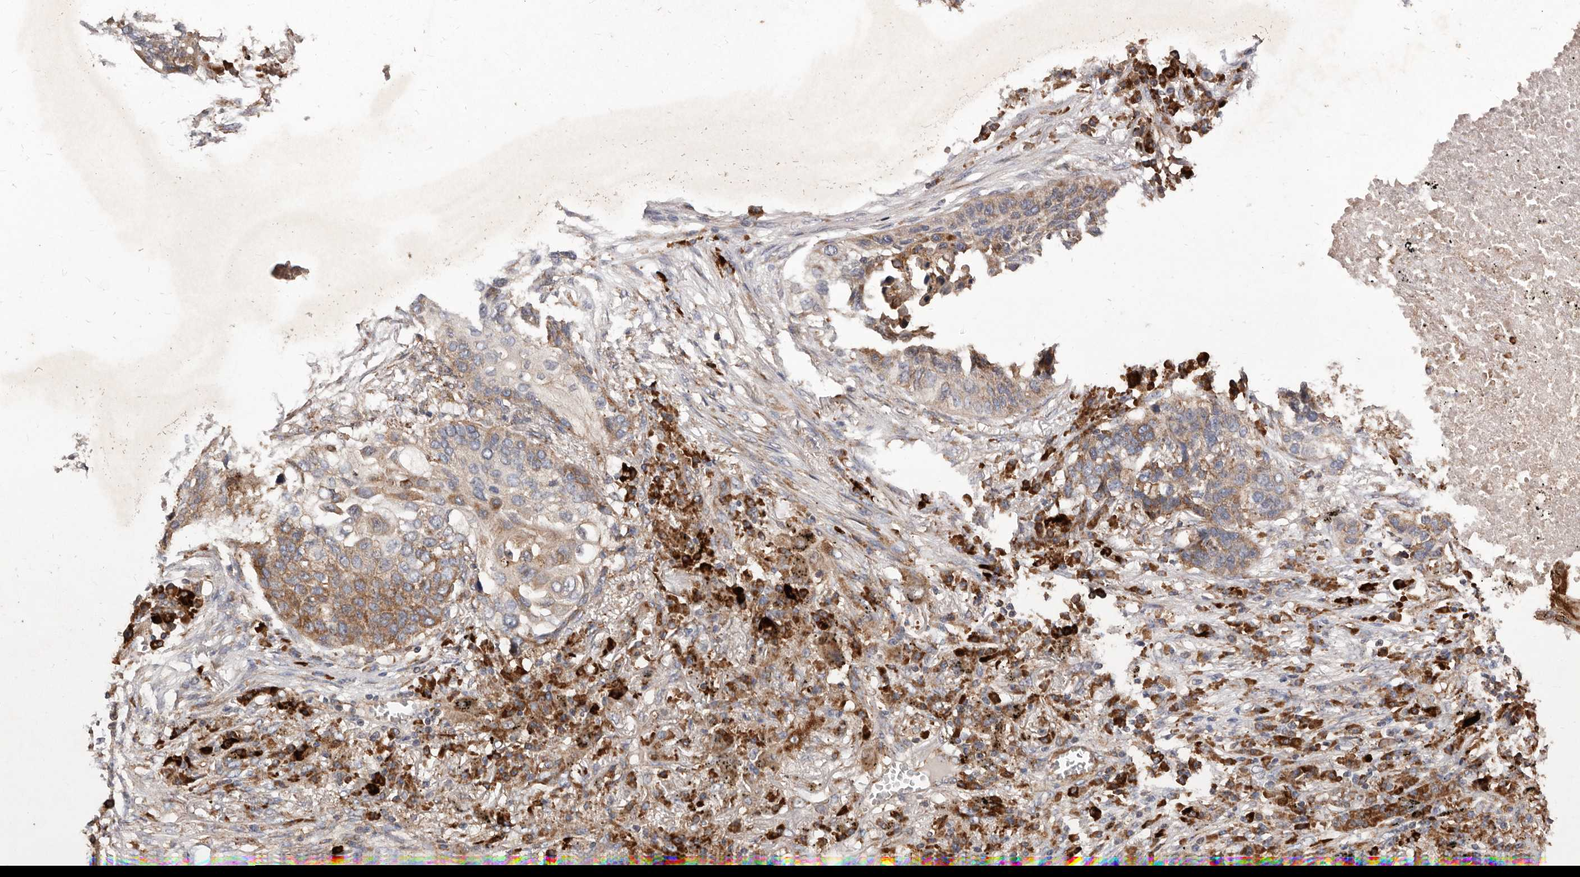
{"staining": {"intensity": "moderate", "quantity": ">75%", "location": "cytoplasmic/membranous"}, "tissue": "lung cancer", "cell_type": "Tumor cells", "image_type": "cancer", "snomed": [{"axis": "morphology", "description": "Squamous cell carcinoma, NOS"}, {"axis": "topography", "description": "Lung"}], "caption": "IHC histopathology image of human lung cancer stained for a protein (brown), which exhibits medium levels of moderate cytoplasmic/membranous staining in about >75% of tumor cells.", "gene": "STEAP2", "patient": {"sex": "female", "age": 63}}